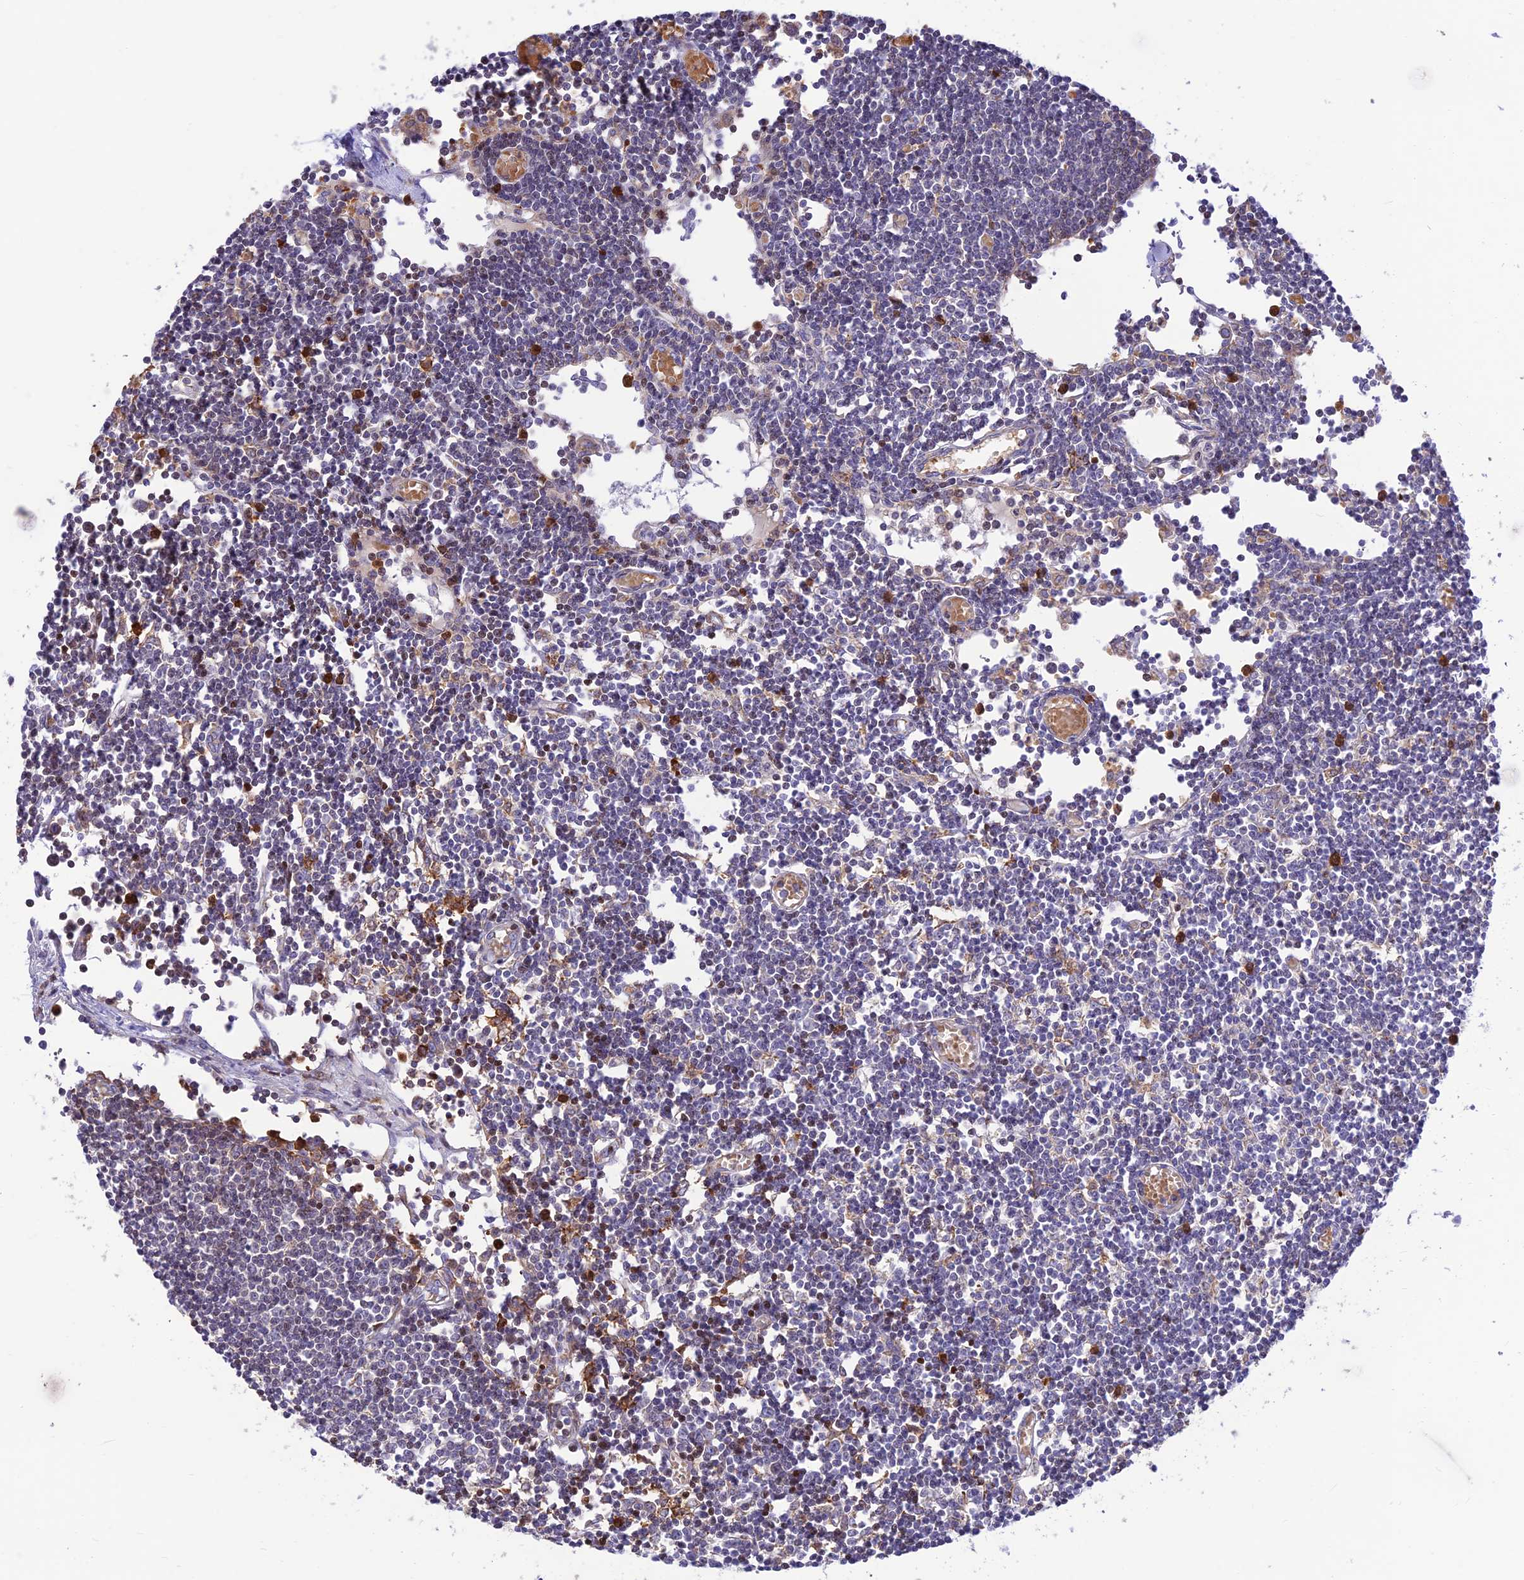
{"staining": {"intensity": "negative", "quantity": "none", "location": "none"}, "tissue": "lymph node", "cell_type": "Germinal center cells", "image_type": "normal", "snomed": [{"axis": "morphology", "description": "Normal tissue, NOS"}, {"axis": "topography", "description": "Lymph node"}], "caption": "IHC histopathology image of normal lymph node stained for a protein (brown), which reveals no expression in germinal center cells.", "gene": "FAM186B", "patient": {"sex": "female", "age": 11}}